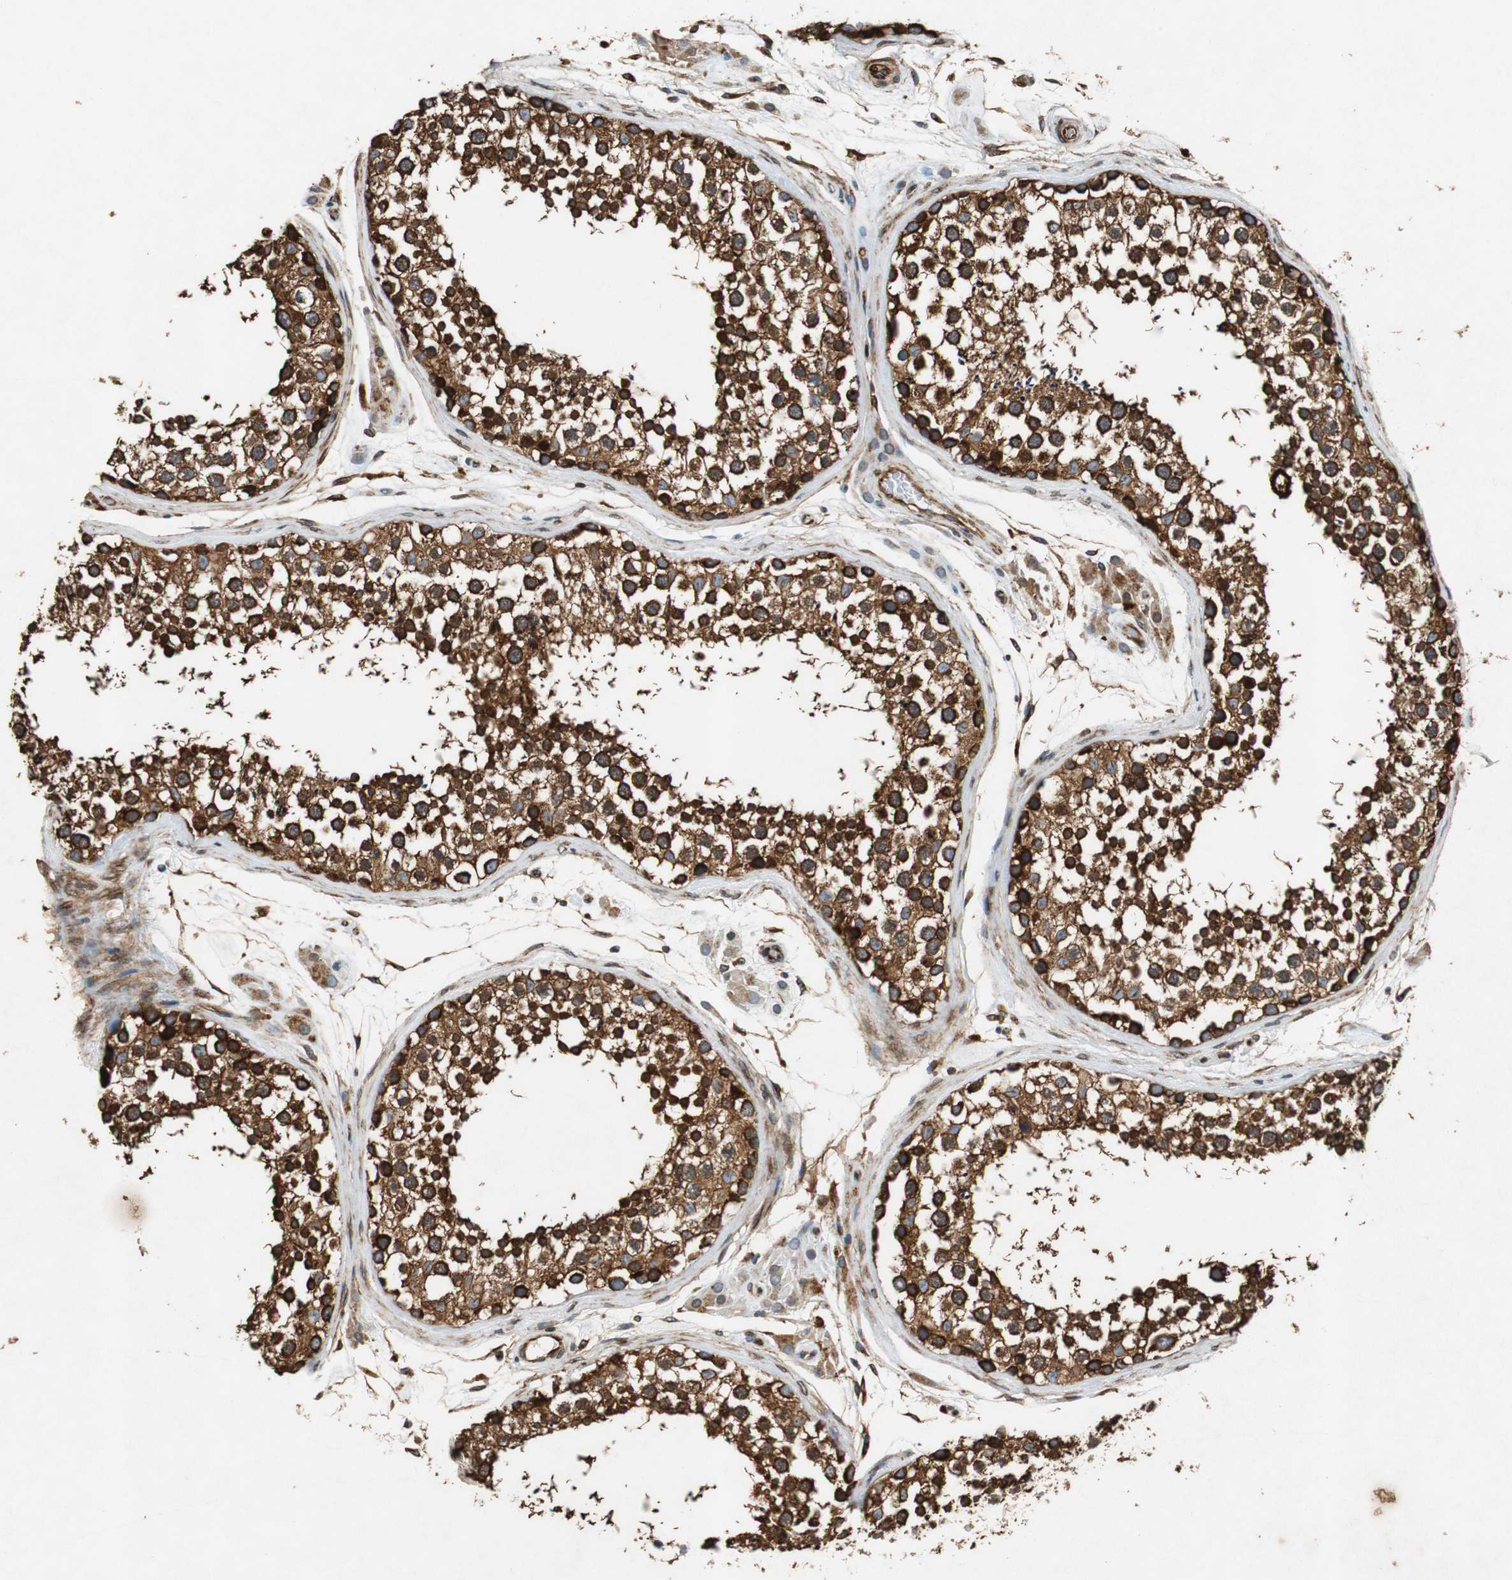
{"staining": {"intensity": "strong", "quantity": ">75%", "location": "cytoplasmic/membranous"}, "tissue": "testis", "cell_type": "Cells in seminiferous ducts", "image_type": "normal", "snomed": [{"axis": "morphology", "description": "Normal tissue, NOS"}, {"axis": "topography", "description": "Testis"}], "caption": "The micrograph reveals immunohistochemical staining of normal testis. There is strong cytoplasmic/membranous positivity is seen in approximately >75% of cells in seminiferous ducts. (DAB IHC, brown staining for protein, blue staining for nuclei).", "gene": "TUBA4A", "patient": {"sex": "male", "age": 46}}